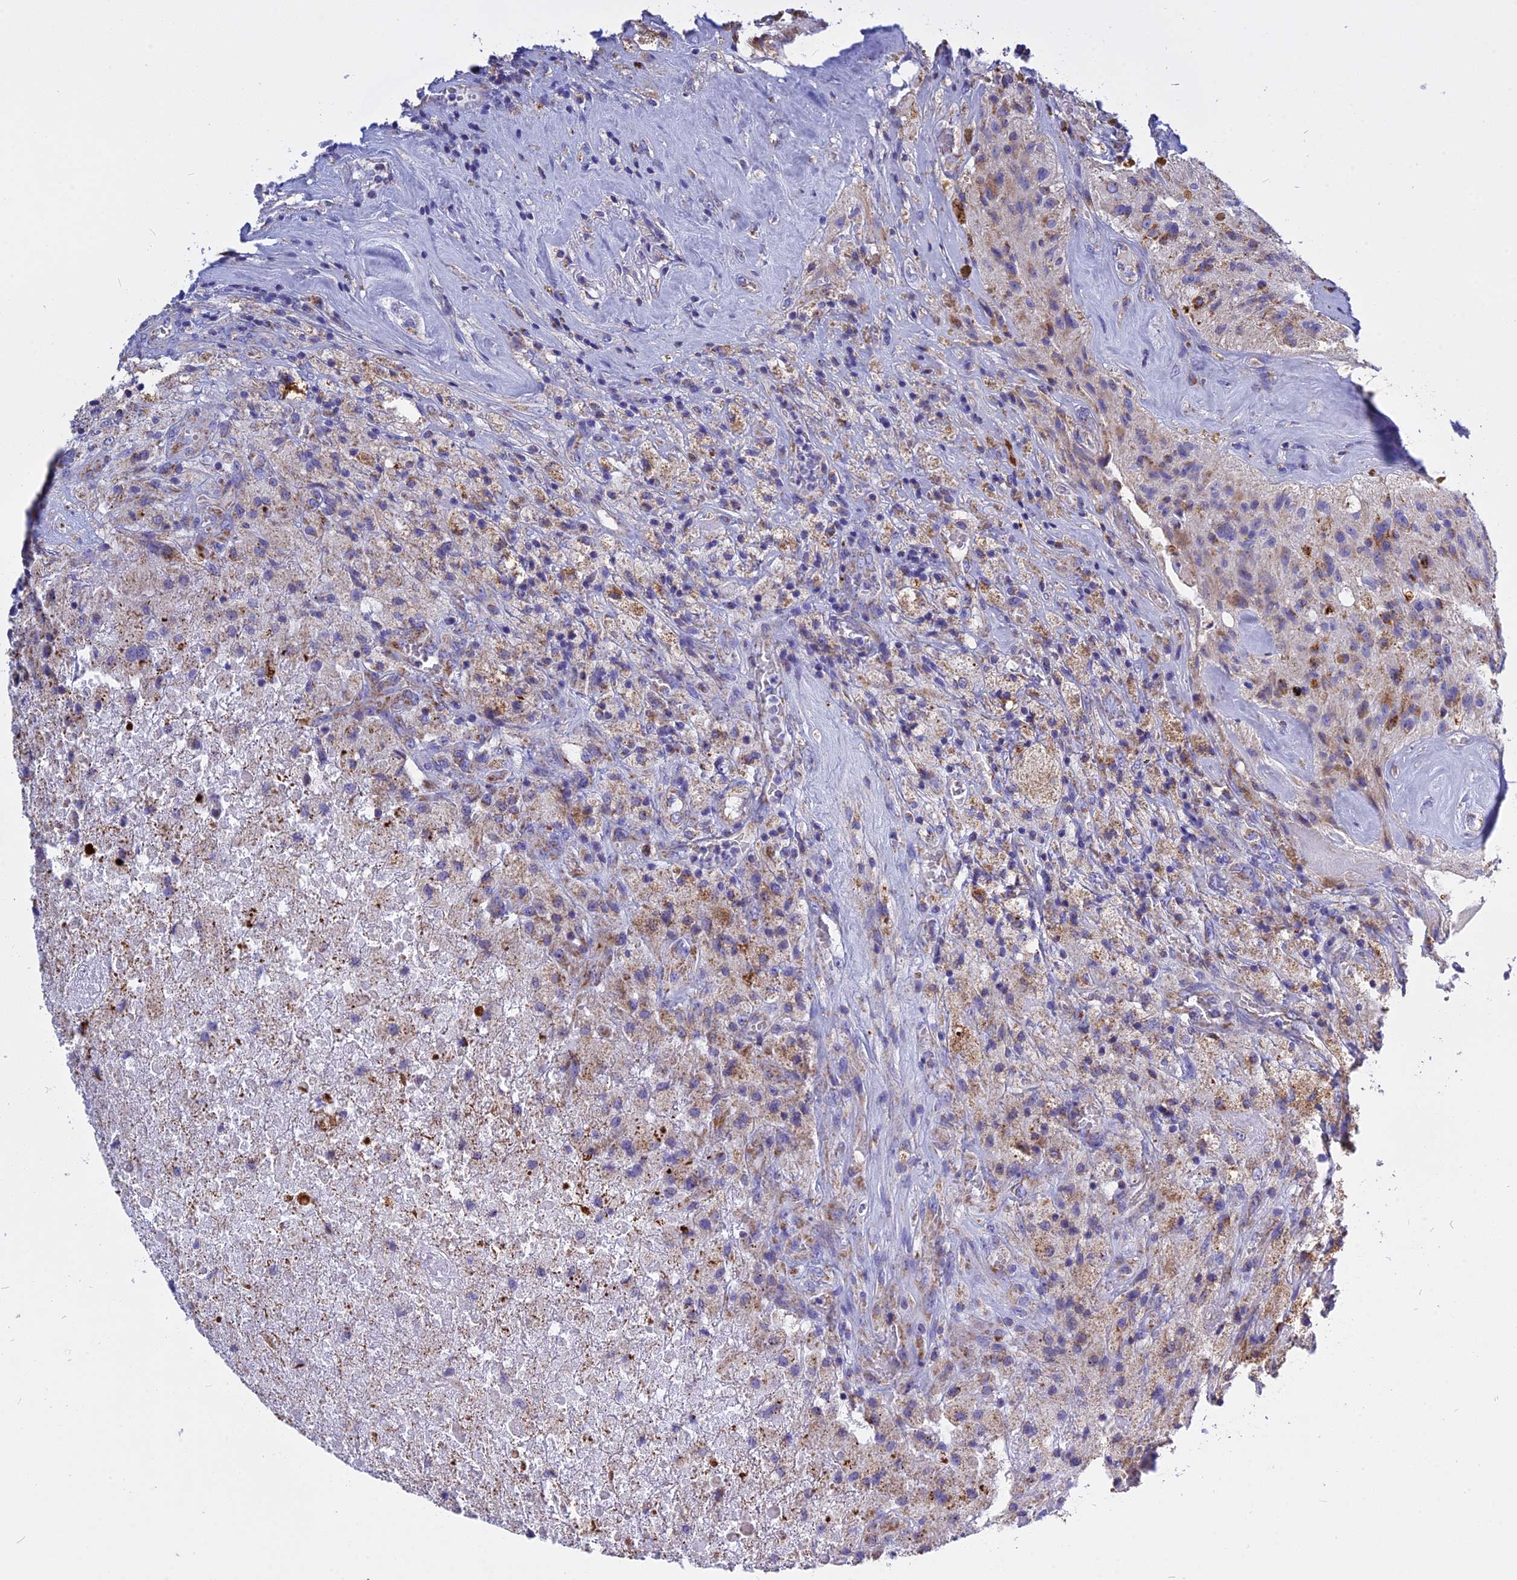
{"staining": {"intensity": "moderate", "quantity": "25%-75%", "location": "cytoplasmic/membranous"}, "tissue": "glioma", "cell_type": "Tumor cells", "image_type": "cancer", "snomed": [{"axis": "morphology", "description": "Glioma, malignant, High grade"}, {"axis": "topography", "description": "Brain"}], "caption": "Immunohistochemistry (DAB) staining of glioma exhibits moderate cytoplasmic/membranous protein positivity in approximately 25%-75% of tumor cells. The protein of interest is shown in brown color, while the nuclei are stained blue.", "gene": "VDAC2", "patient": {"sex": "male", "age": 69}}